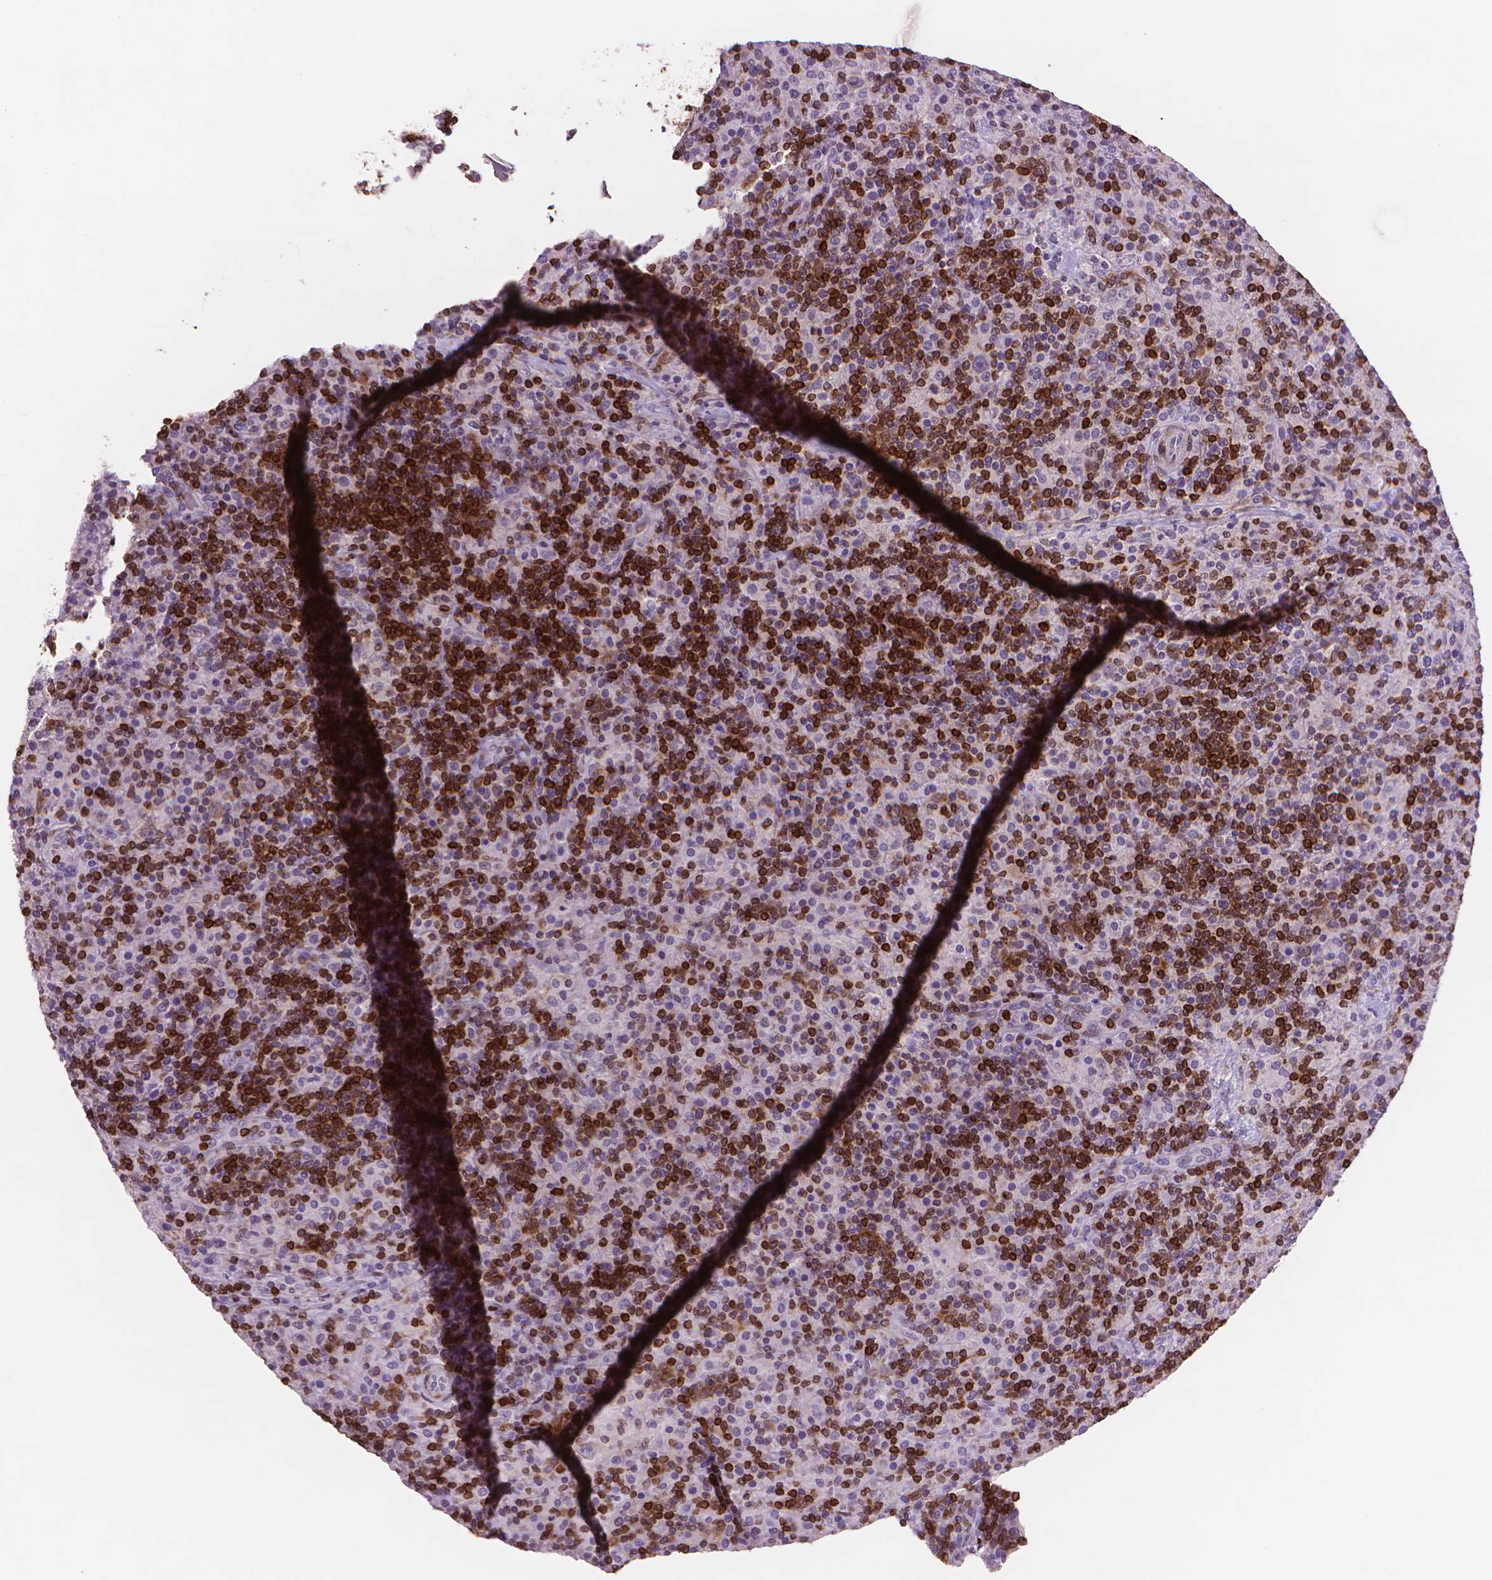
{"staining": {"intensity": "negative", "quantity": "none", "location": "none"}, "tissue": "lymphoma", "cell_type": "Tumor cells", "image_type": "cancer", "snomed": [{"axis": "morphology", "description": "Hodgkin's disease, NOS"}, {"axis": "topography", "description": "Lymph node"}], "caption": "Tumor cells show no significant expression in lymphoma.", "gene": "BCL2", "patient": {"sex": "male", "age": 70}}